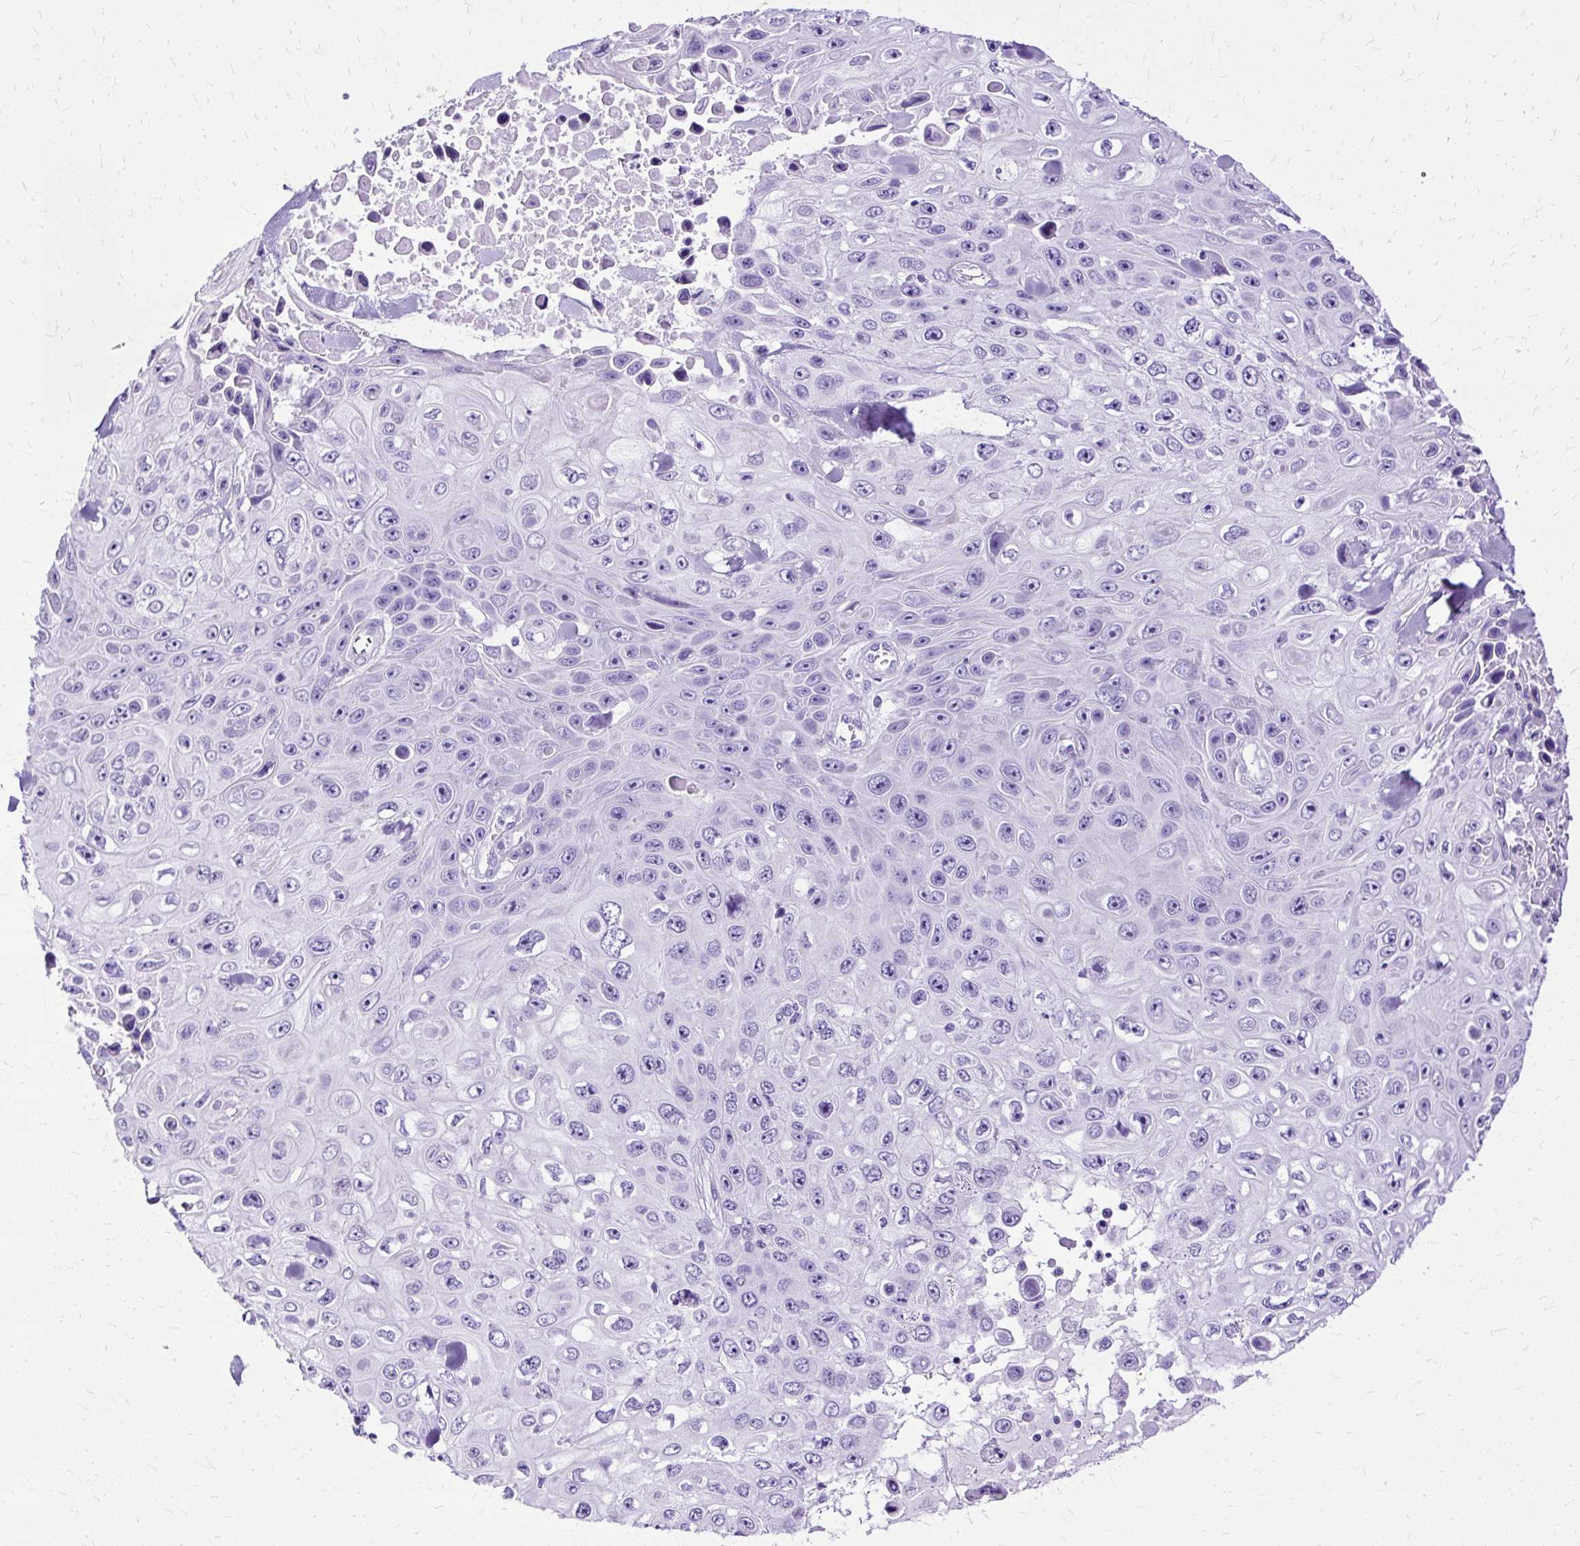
{"staining": {"intensity": "negative", "quantity": "none", "location": "none"}, "tissue": "skin cancer", "cell_type": "Tumor cells", "image_type": "cancer", "snomed": [{"axis": "morphology", "description": "Squamous cell carcinoma, NOS"}, {"axis": "topography", "description": "Skin"}], "caption": "Tumor cells show no significant protein expression in skin cancer (squamous cell carcinoma).", "gene": "SLC8A2", "patient": {"sex": "male", "age": 82}}